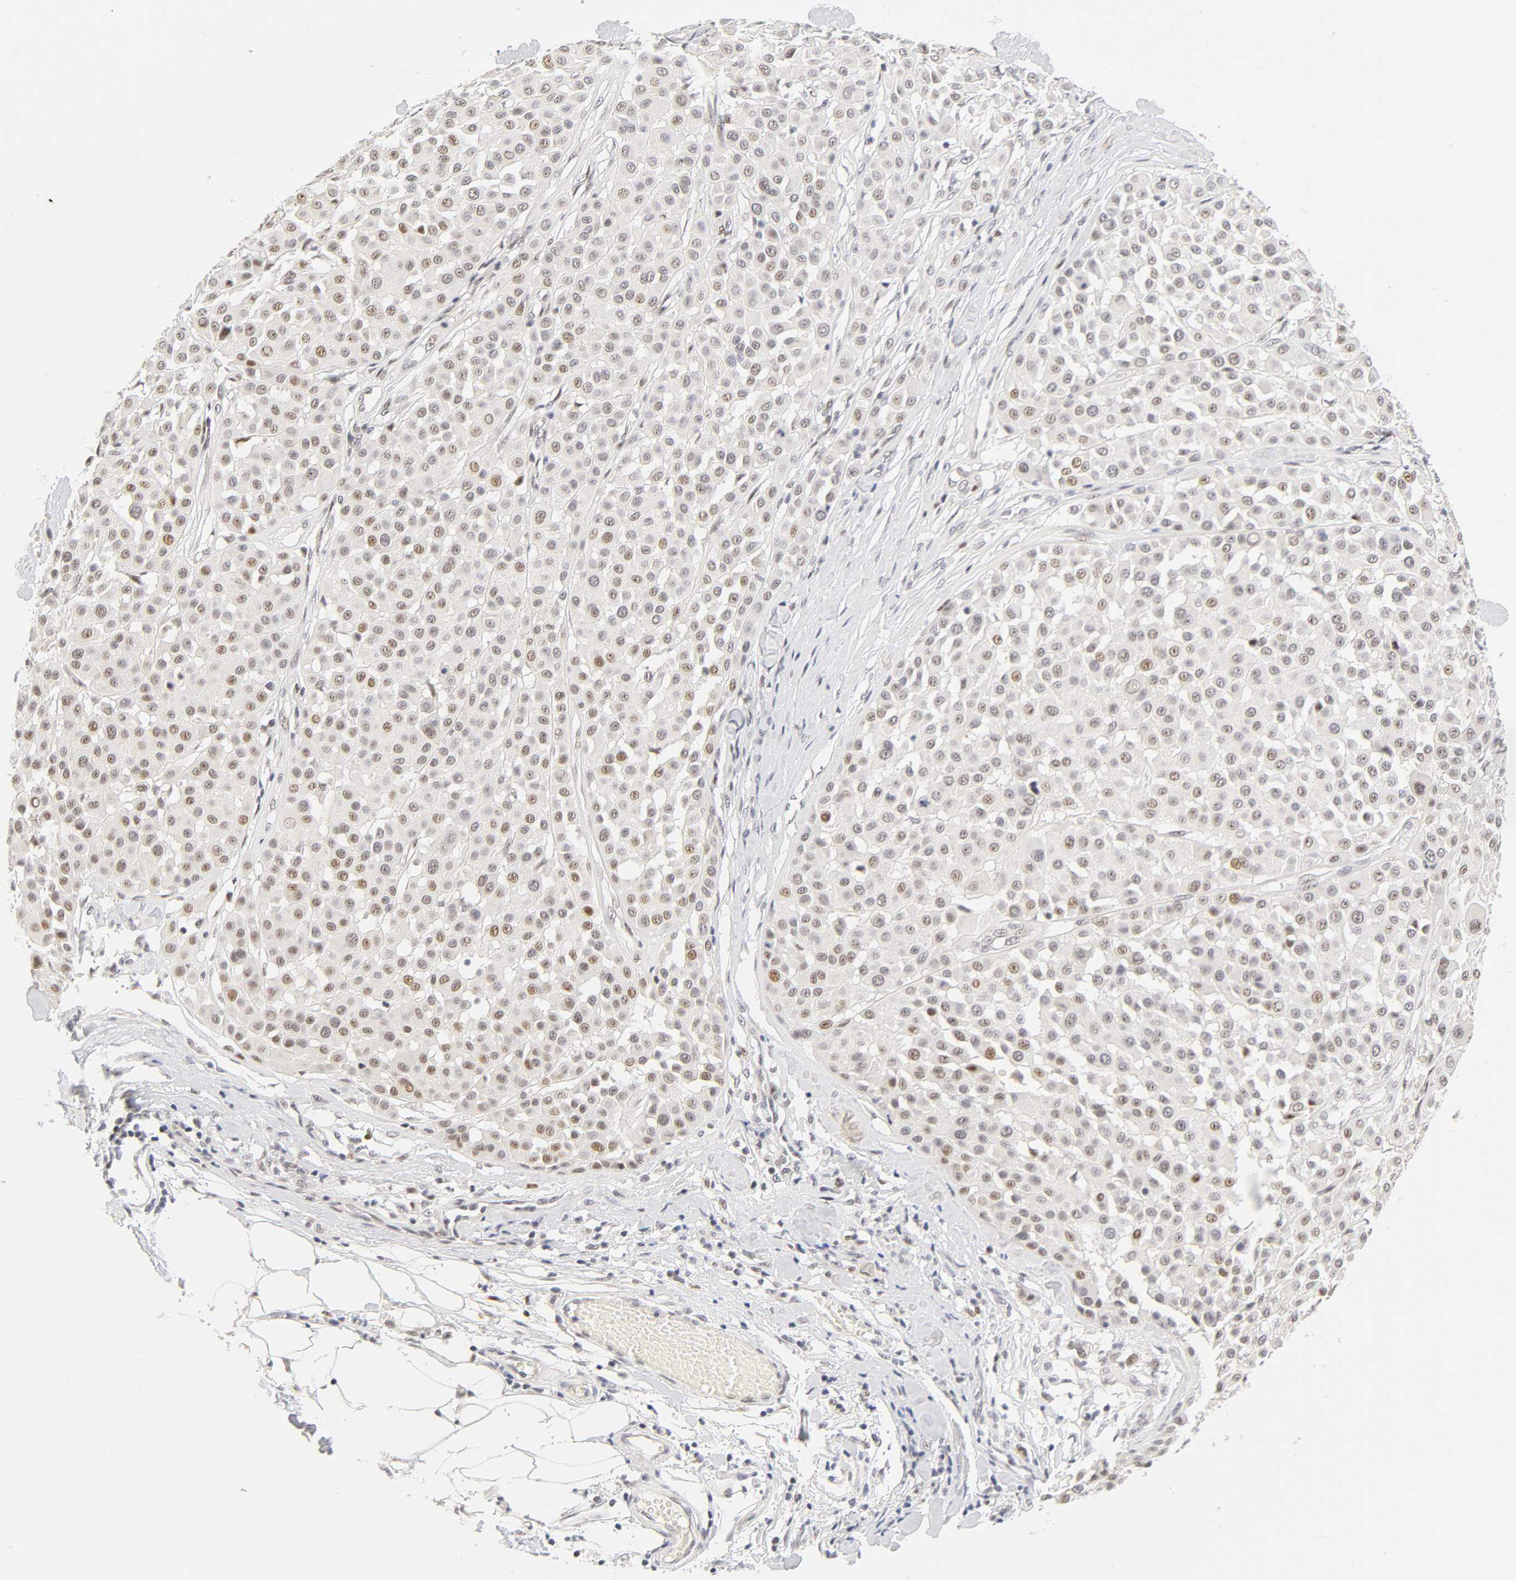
{"staining": {"intensity": "weak", "quantity": "<25%", "location": "nuclear"}, "tissue": "melanoma", "cell_type": "Tumor cells", "image_type": "cancer", "snomed": [{"axis": "morphology", "description": "Malignant melanoma, Metastatic site"}, {"axis": "topography", "description": "Soft tissue"}], "caption": "Tumor cells show no significant positivity in melanoma.", "gene": "MNAT1", "patient": {"sex": "male", "age": 41}}